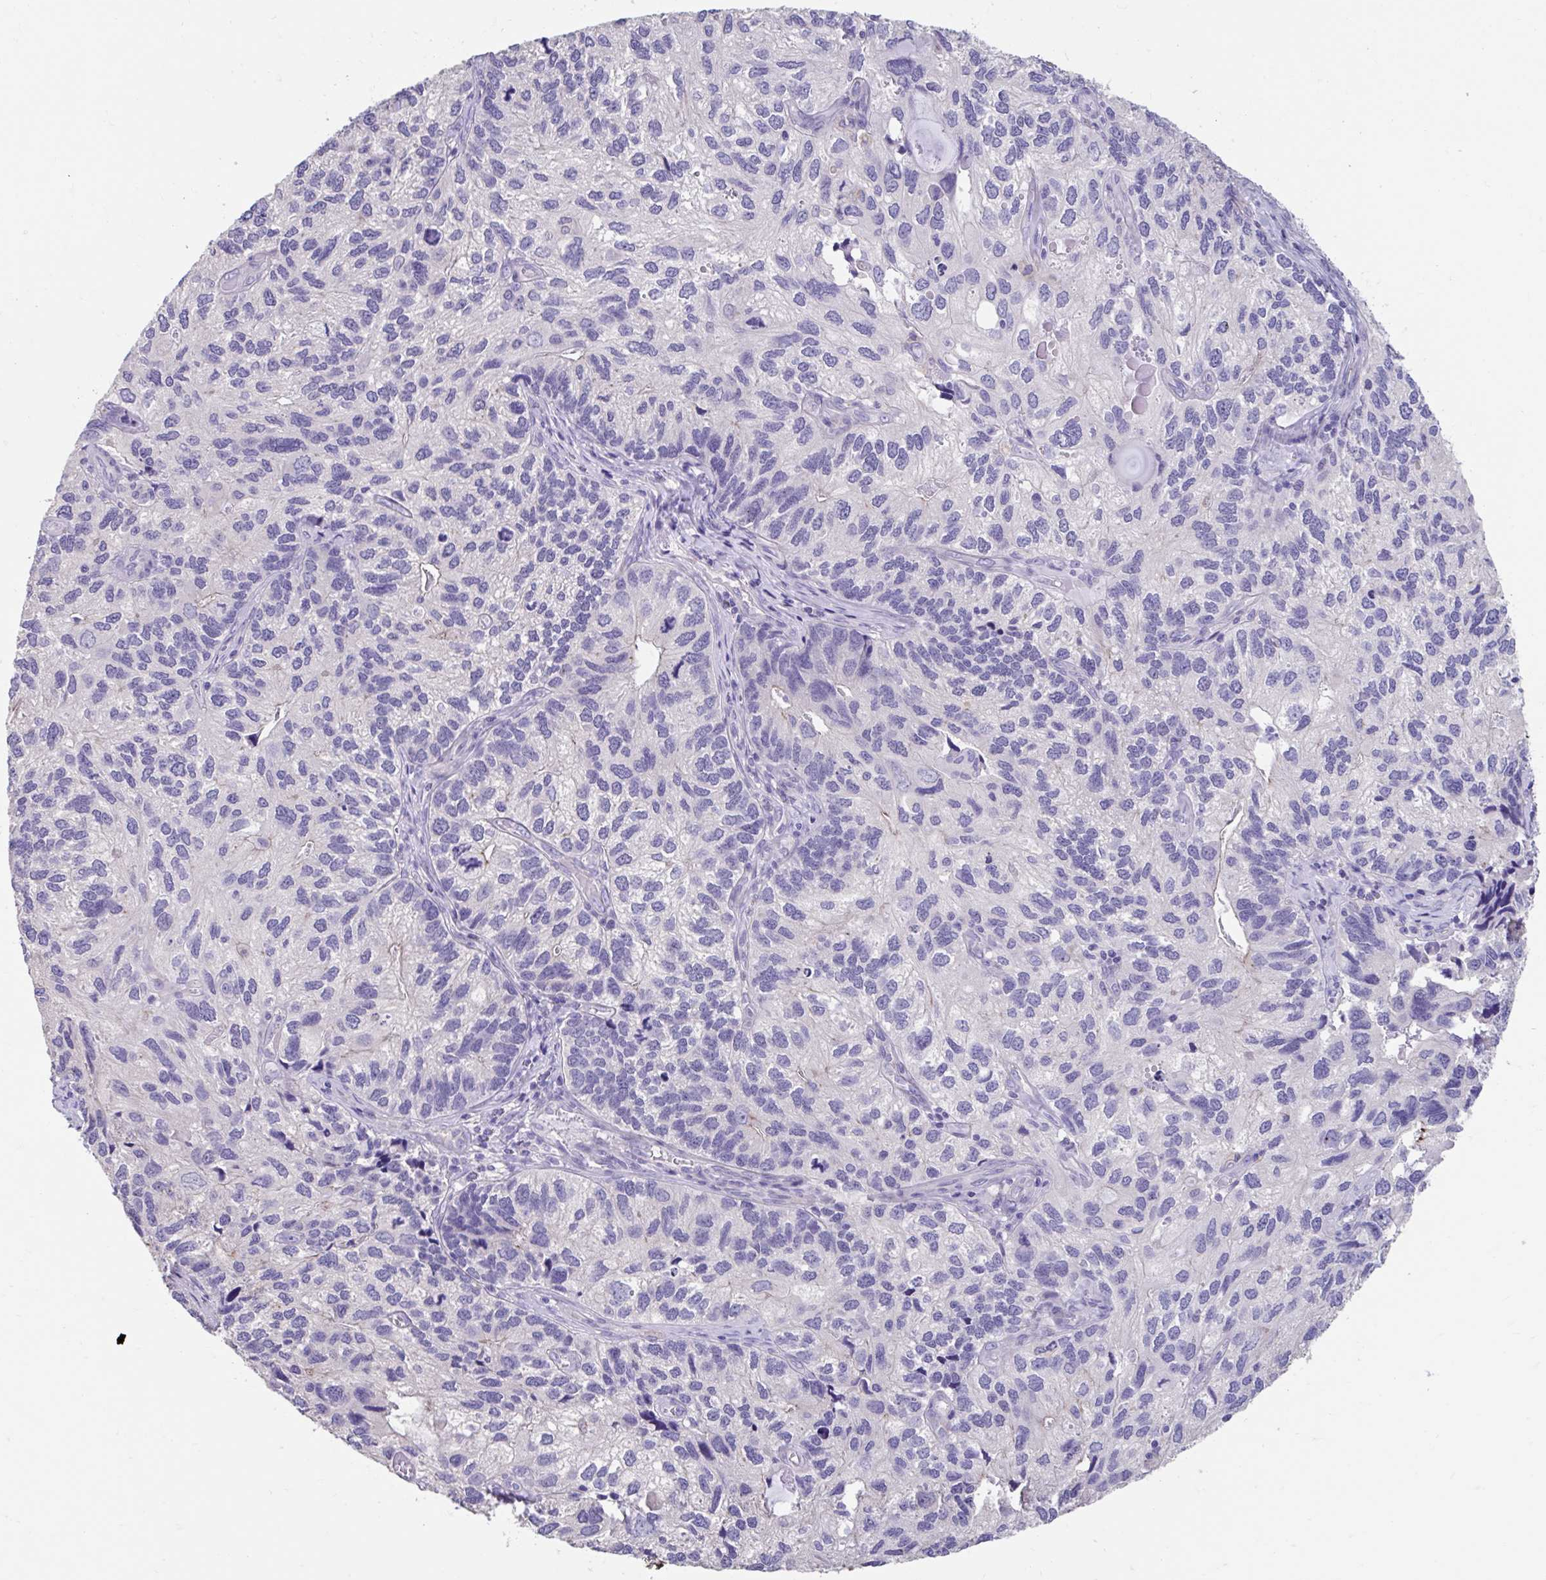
{"staining": {"intensity": "negative", "quantity": "none", "location": "none"}, "tissue": "endometrial cancer", "cell_type": "Tumor cells", "image_type": "cancer", "snomed": [{"axis": "morphology", "description": "Carcinoma, NOS"}, {"axis": "topography", "description": "Uterus"}], "caption": "The photomicrograph reveals no staining of tumor cells in carcinoma (endometrial).", "gene": "GPR162", "patient": {"sex": "female", "age": 76}}